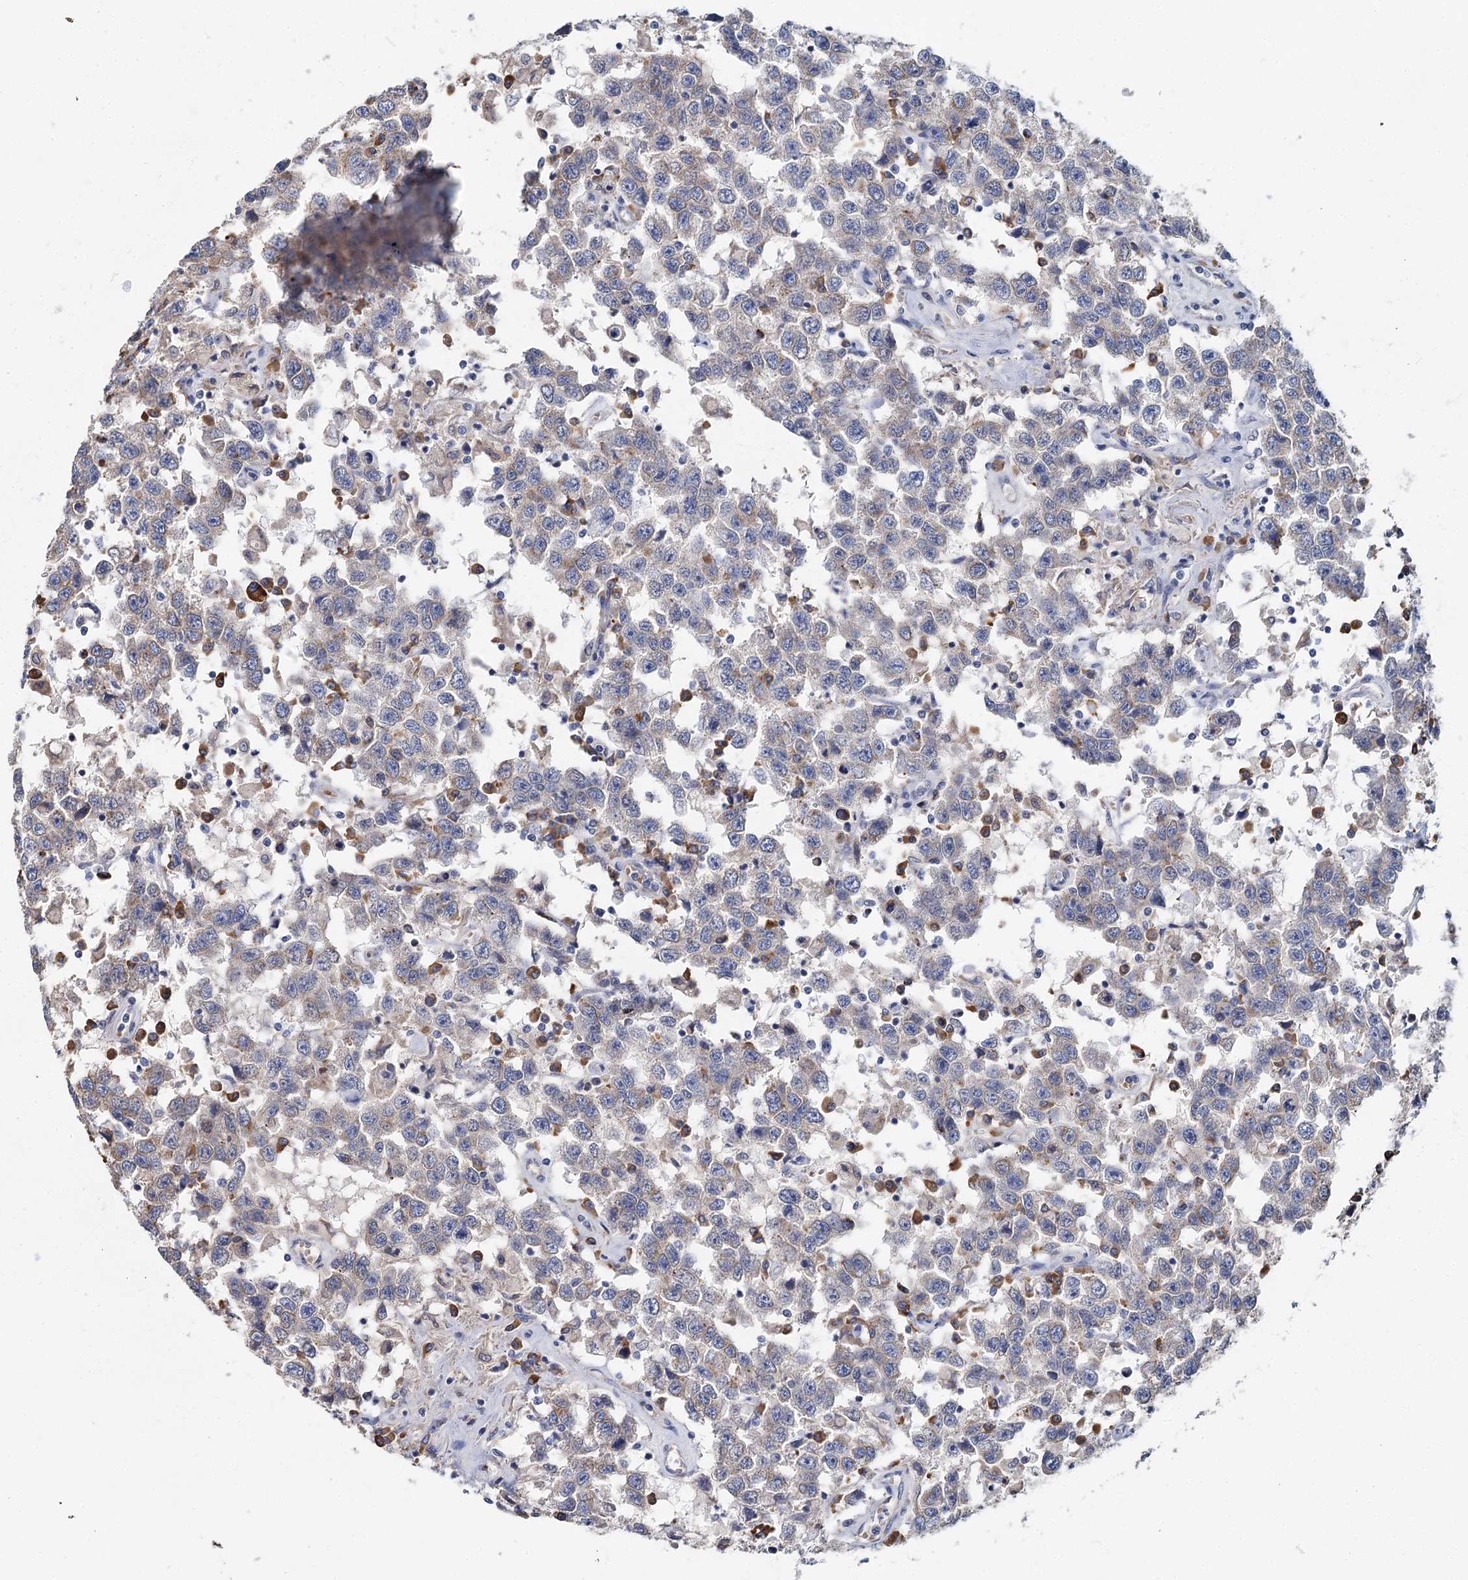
{"staining": {"intensity": "weak", "quantity": "<25%", "location": "cytoplasmic/membranous"}, "tissue": "testis cancer", "cell_type": "Tumor cells", "image_type": "cancer", "snomed": [{"axis": "morphology", "description": "Seminoma, NOS"}, {"axis": "topography", "description": "Testis"}], "caption": "Photomicrograph shows no significant protein positivity in tumor cells of seminoma (testis).", "gene": "ANKRD16", "patient": {"sex": "male", "age": 41}}